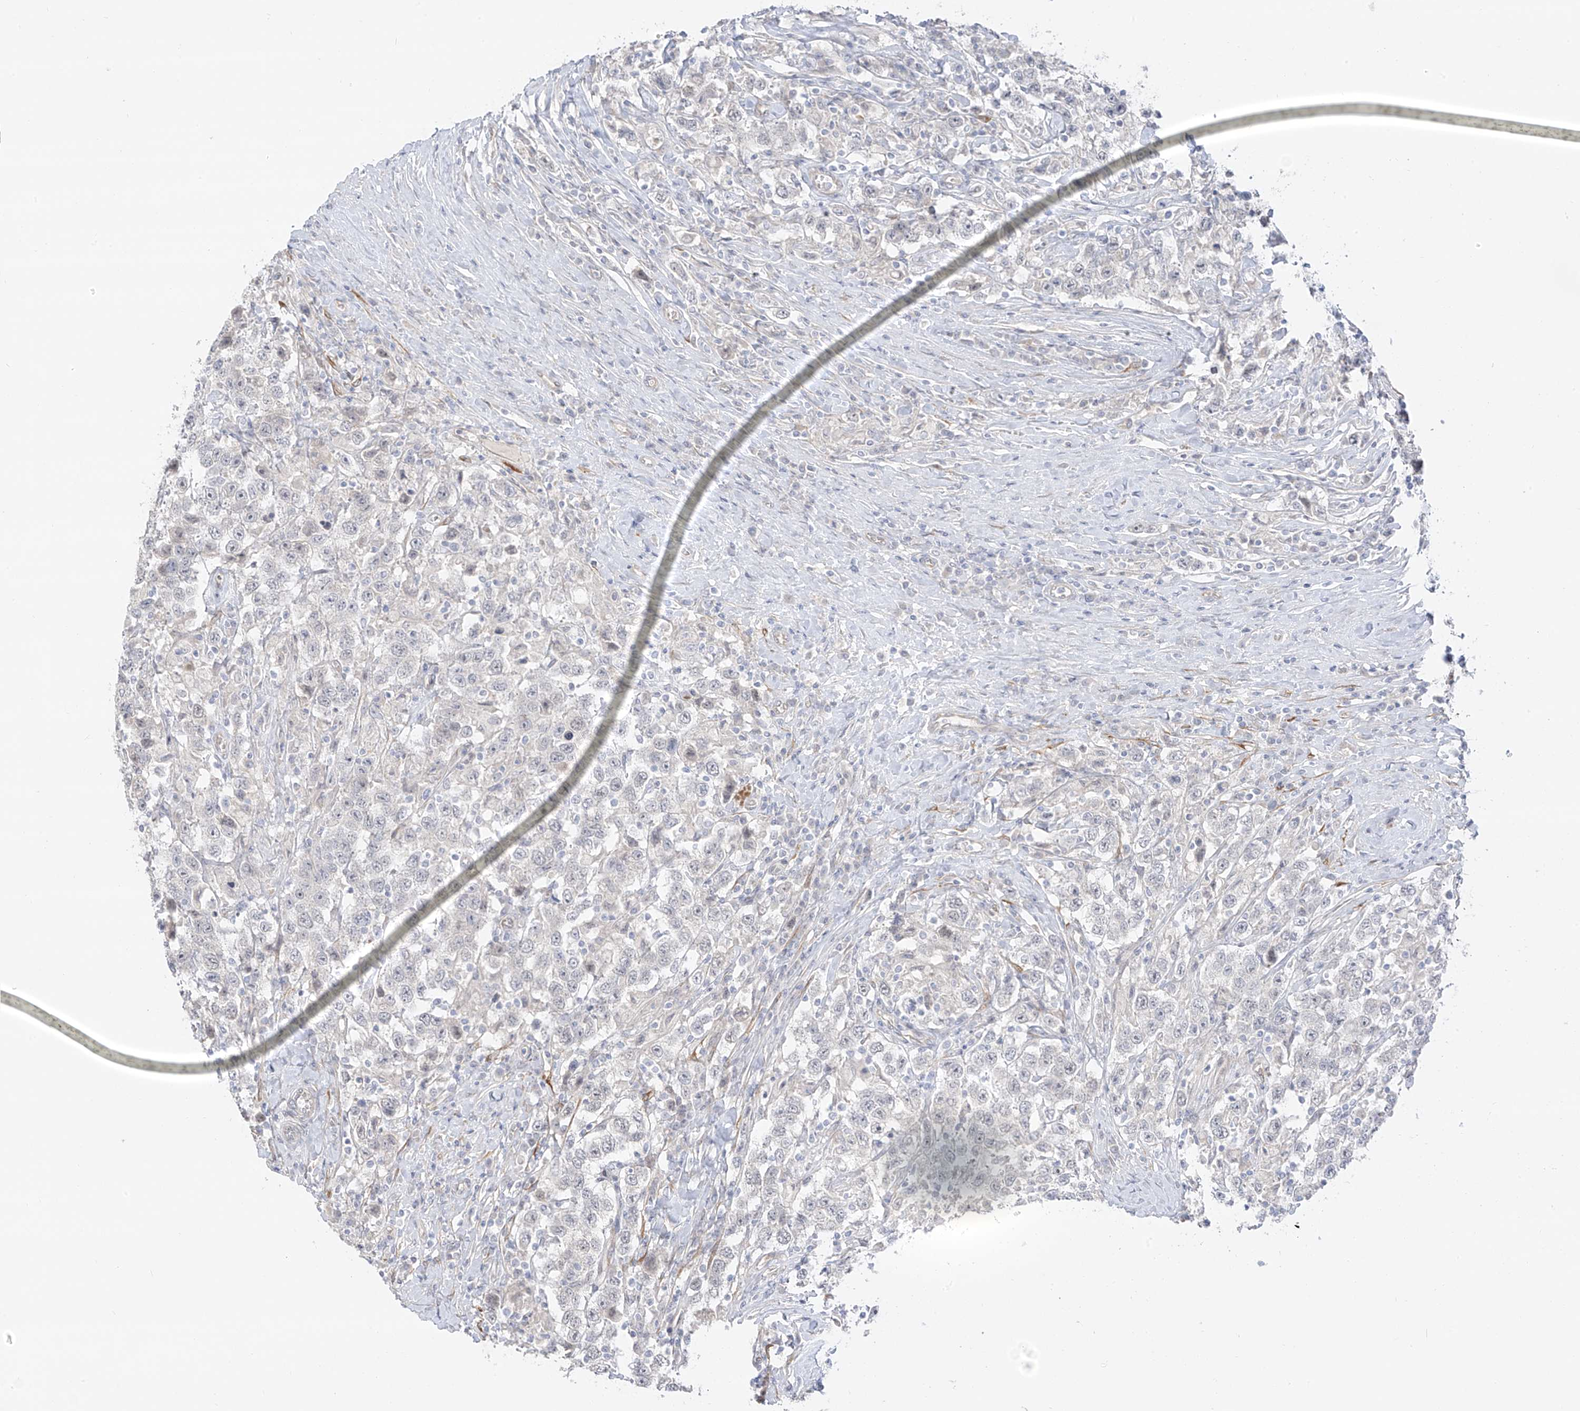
{"staining": {"intensity": "negative", "quantity": "none", "location": "none"}, "tissue": "testis cancer", "cell_type": "Tumor cells", "image_type": "cancer", "snomed": [{"axis": "morphology", "description": "Seminoma, NOS"}, {"axis": "topography", "description": "Testis"}], "caption": "This histopathology image is of seminoma (testis) stained with IHC to label a protein in brown with the nuclei are counter-stained blue. There is no expression in tumor cells.", "gene": "DCDC2", "patient": {"sex": "male", "age": 41}}